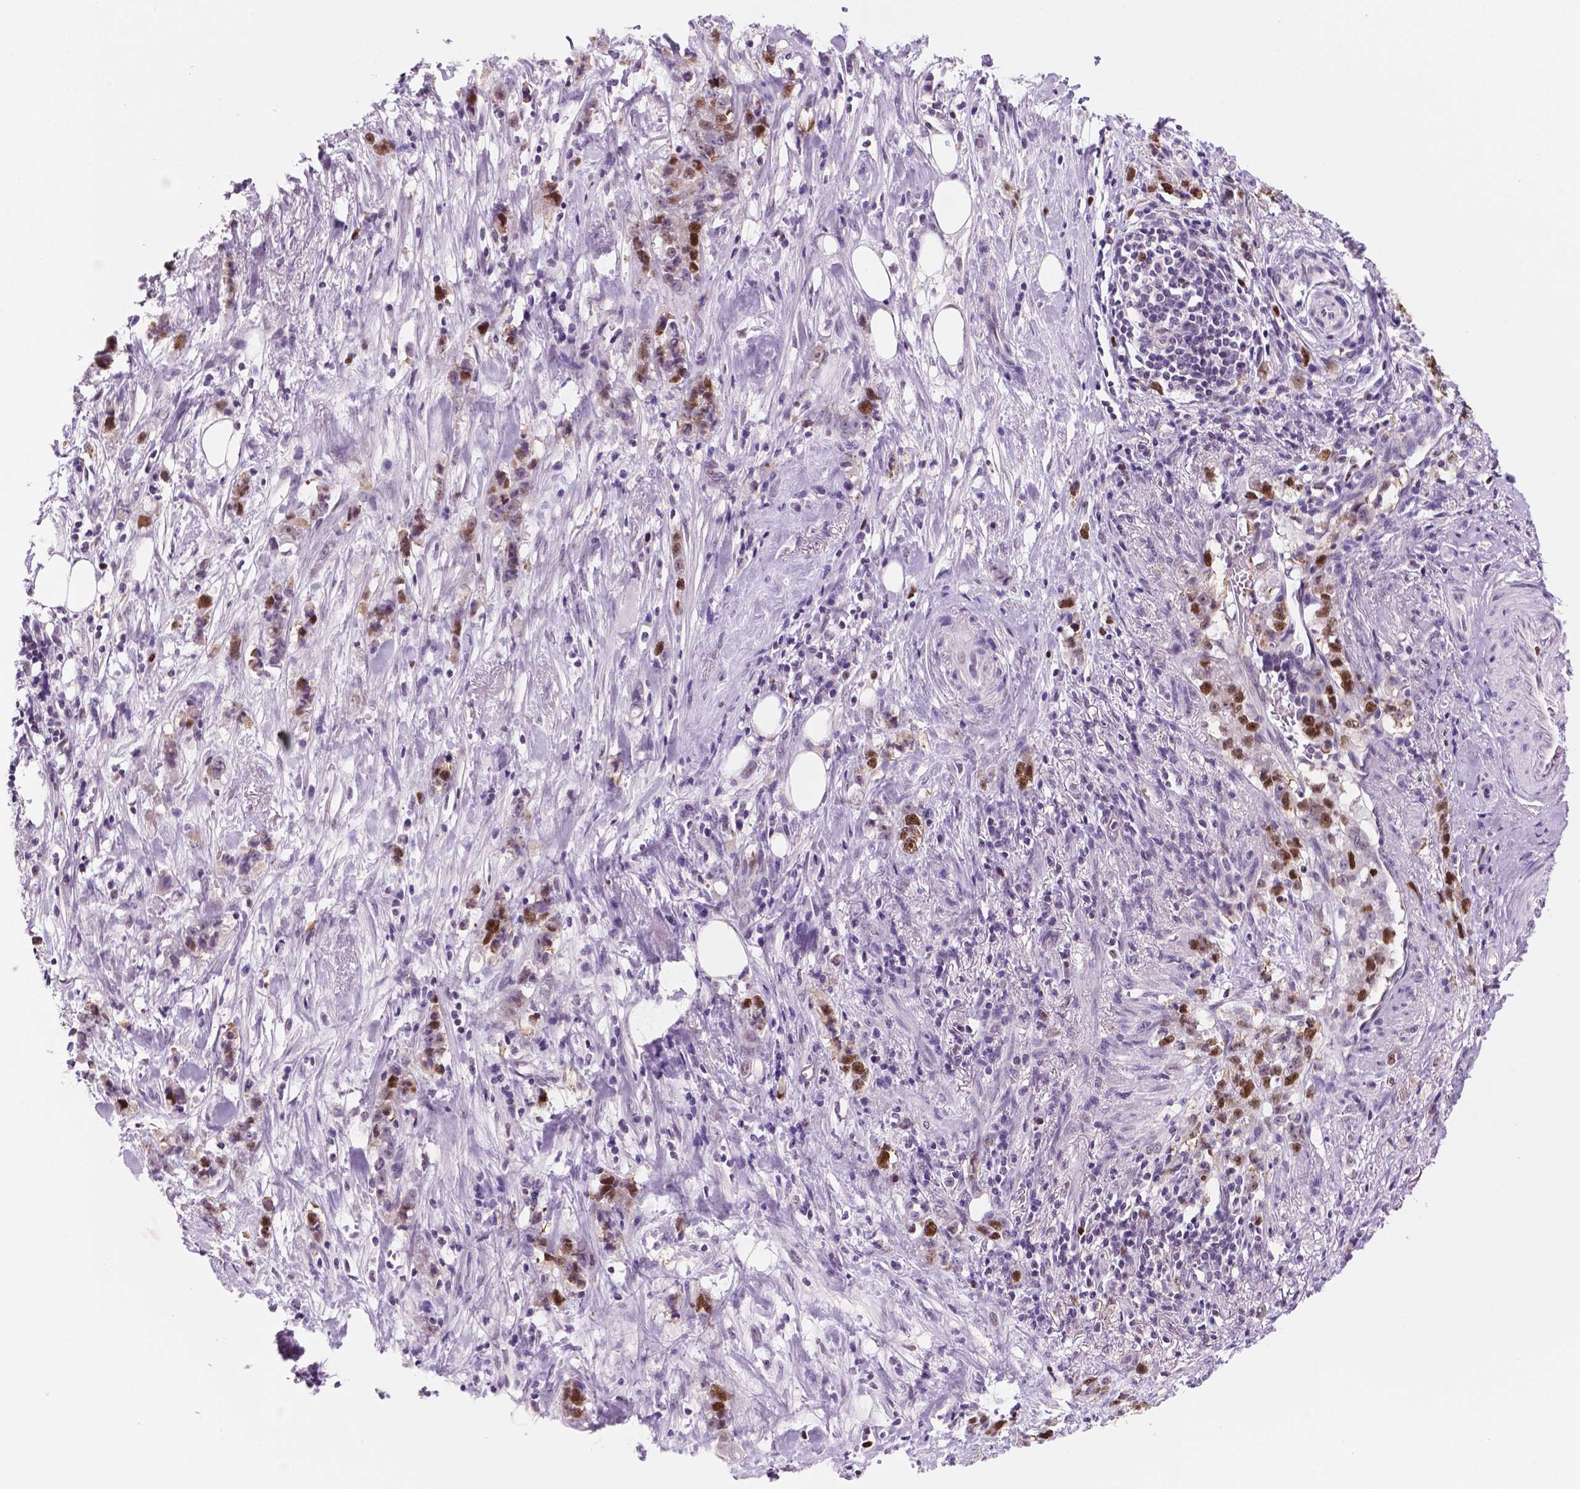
{"staining": {"intensity": "moderate", "quantity": "25%-75%", "location": "nuclear"}, "tissue": "stomach cancer", "cell_type": "Tumor cells", "image_type": "cancer", "snomed": [{"axis": "morphology", "description": "Adenocarcinoma, NOS"}, {"axis": "topography", "description": "Stomach, lower"}], "caption": "Adenocarcinoma (stomach) stained with DAB (3,3'-diaminobenzidine) immunohistochemistry exhibits medium levels of moderate nuclear positivity in about 25%-75% of tumor cells.", "gene": "NCAPH2", "patient": {"sex": "male", "age": 88}}